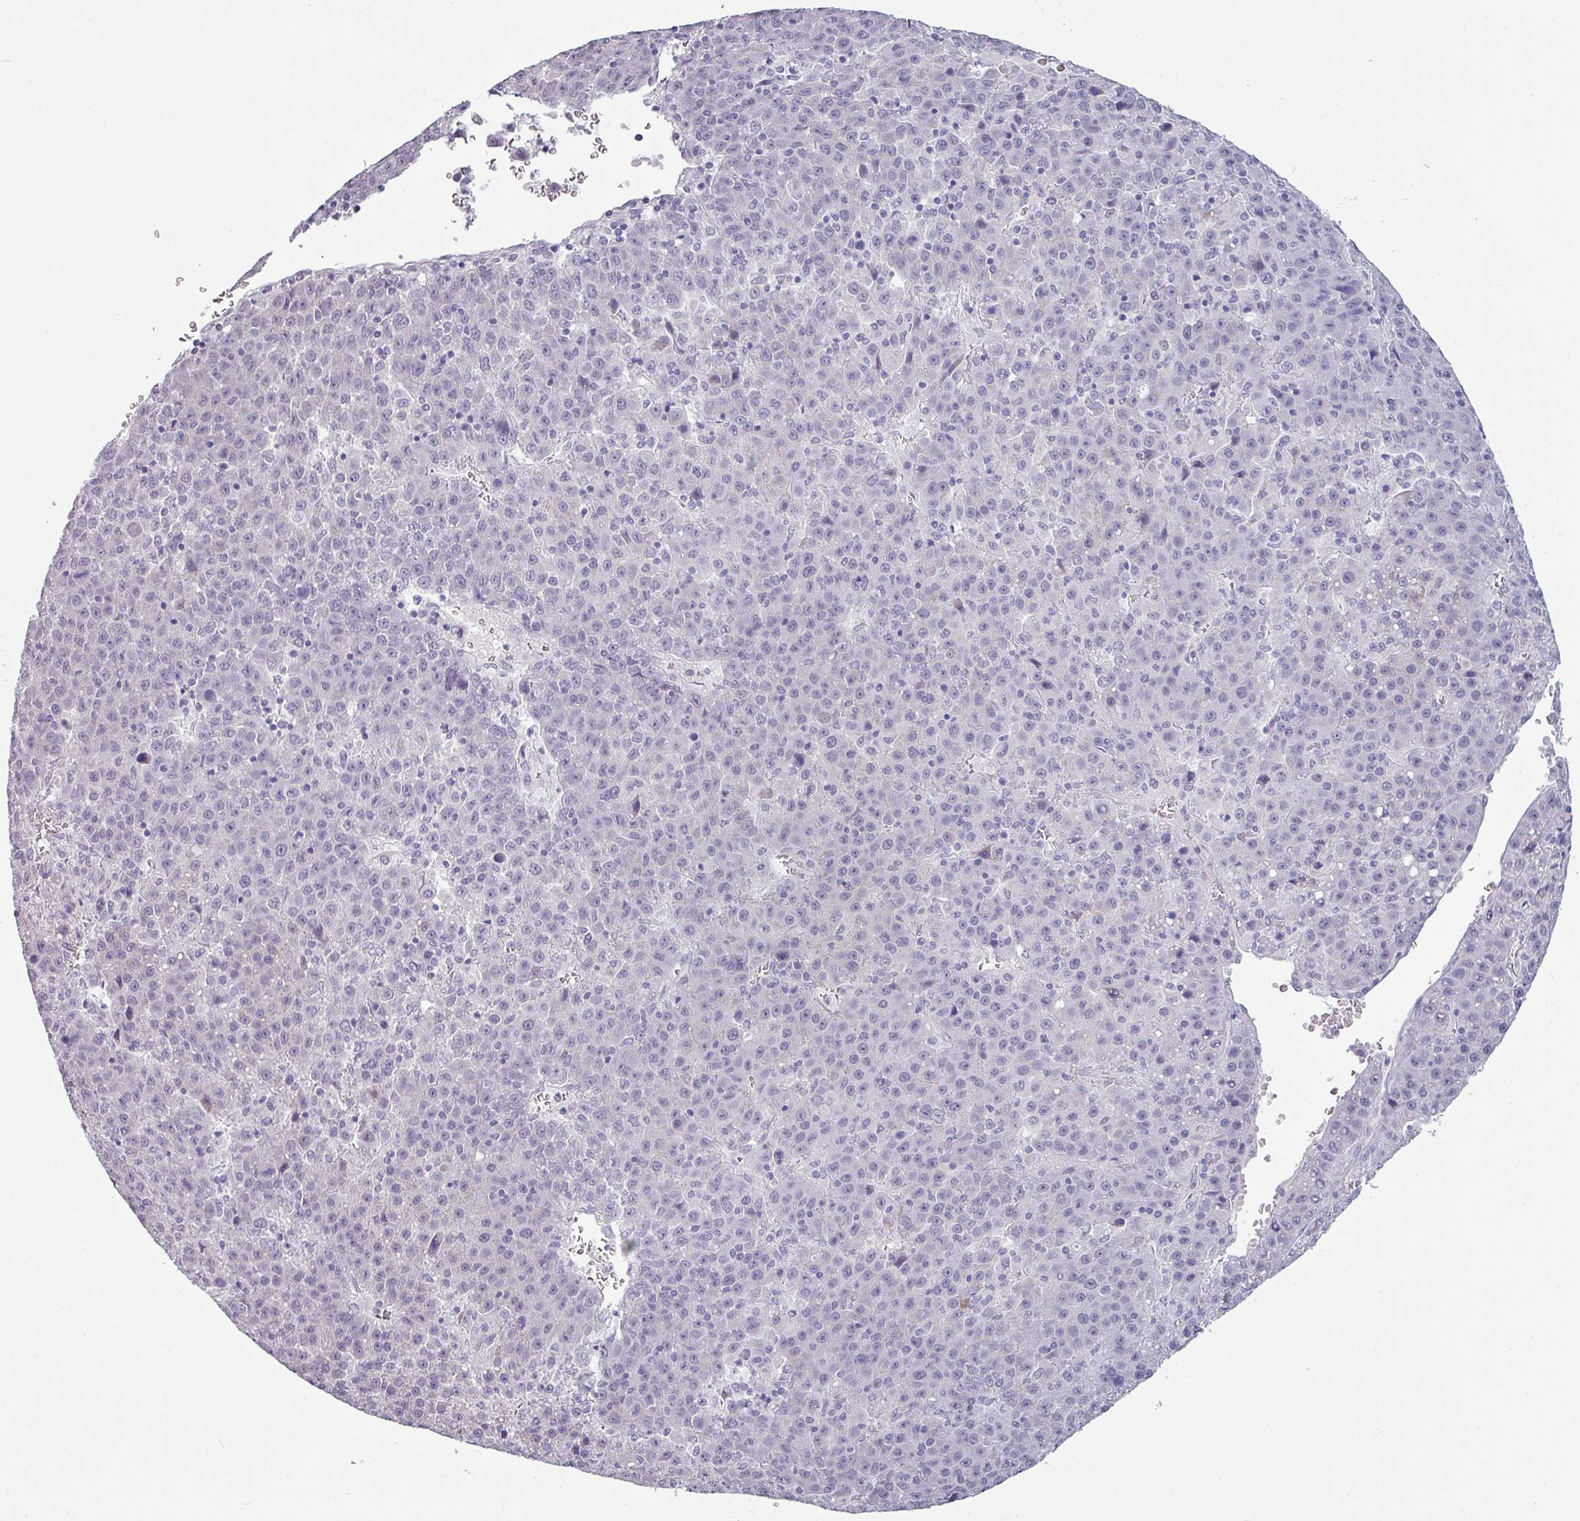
{"staining": {"intensity": "negative", "quantity": "none", "location": "none"}, "tissue": "liver cancer", "cell_type": "Tumor cells", "image_type": "cancer", "snomed": [{"axis": "morphology", "description": "Carcinoma, Hepatocellular, NOS"}, {"axis": "topography", "description": "Liver"}], "caption": "Immunohistochemistry (IHC) of human liver cancer exhibits no expression in tumor cells.", "gene": "SLC26A9", "patient": {"sex": "female", "age": 53}}